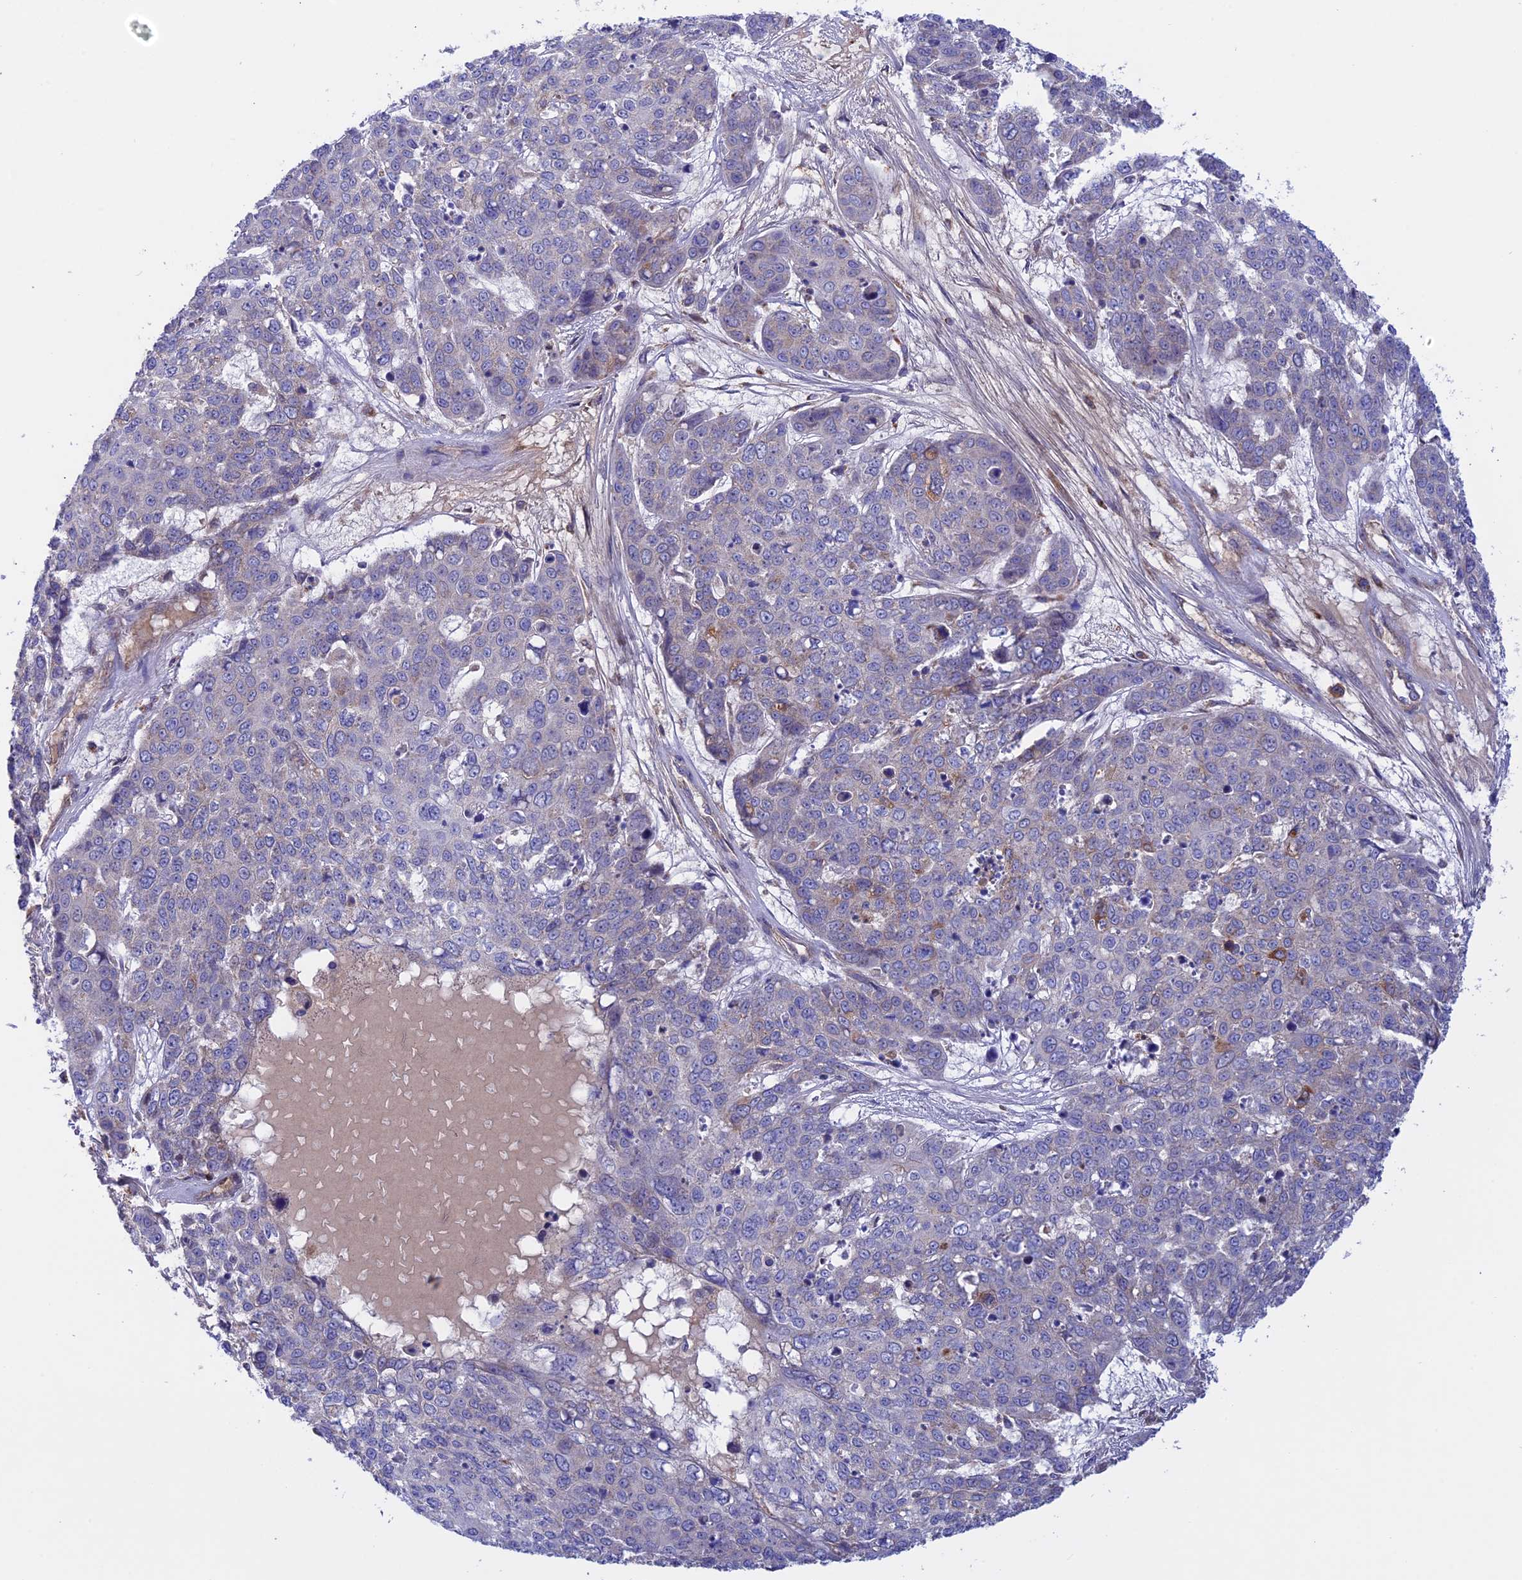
{"staining": {"intensity": "moderate", "quantity": "<25%", "location": "cytoplasmic/membranous"}, "tissue": "skin cancer", "cell_type": "Tumor cells", "image_type": "cancer", "snomed": [{"axis": "morphology", "description": "Squamous cell carcinoma, NOS"}, {"axis": "topography", "description": "Skin"}], "caption": "Skin cancer tissue shows moderate cytoplasmic/membranous expression in approximately <25% of tumor cells", "gene": "GCDH", "patient": {"sex": "male", "age": 71}}